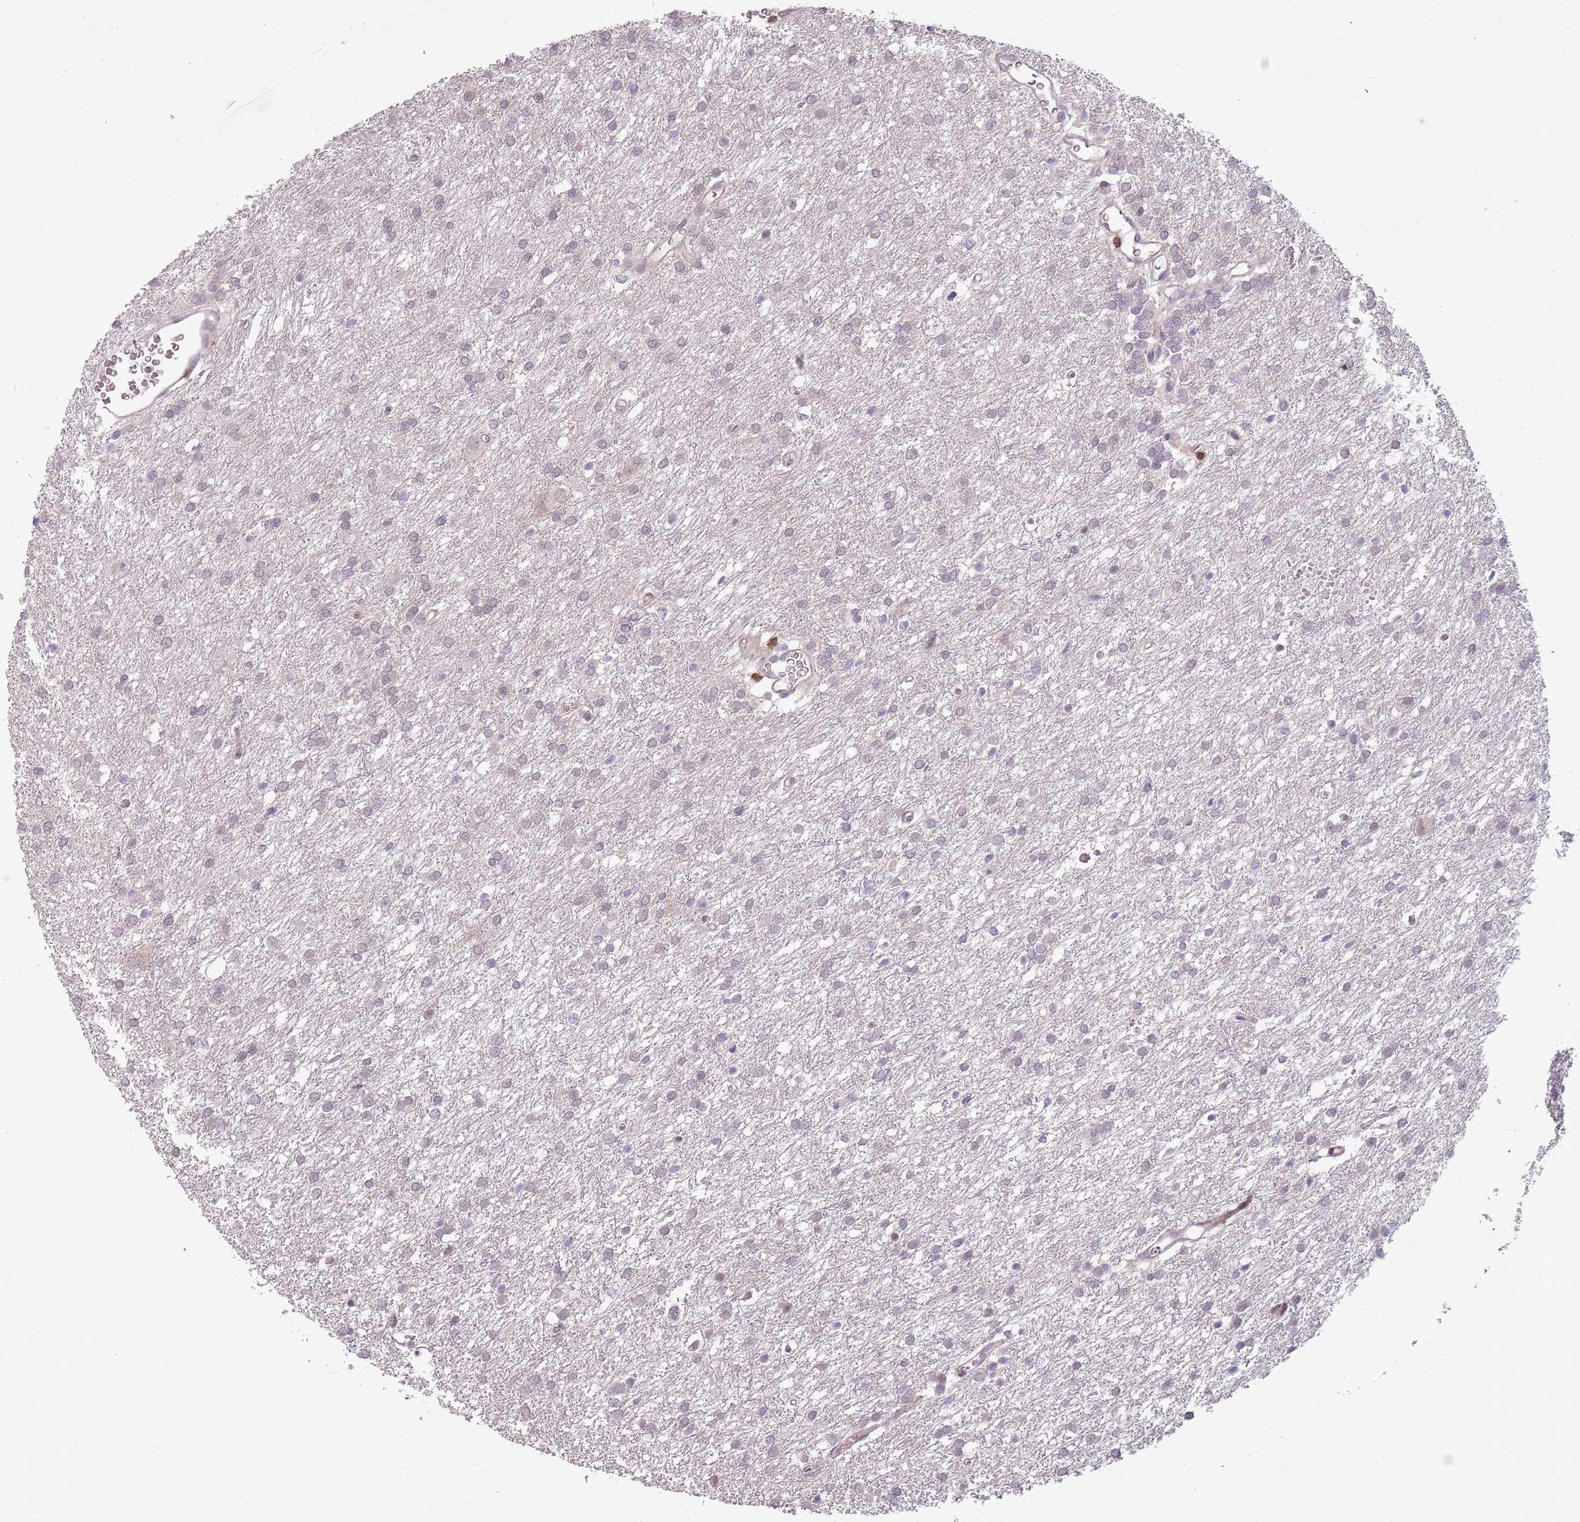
{"staining": {"intensity": "negative", "quantity": "none", "location": "none"}, "tissue": "glioma", "cell_type": "Tumor cells", "image_type": "cancer", "snomed": [{"axis": "morphology", "description": "Glioma, malignant, High grade"}, {"axis": "topography", "description": "Brain"}], "caption": "The micrograph shows no significant expression in tumor cells of glioma. (Brightfield microscopy of DAB immunohistochemistry (IHC) at high magnification).", "gene": "ZNF583", "patient": {"sex": "female", "age": 50}}